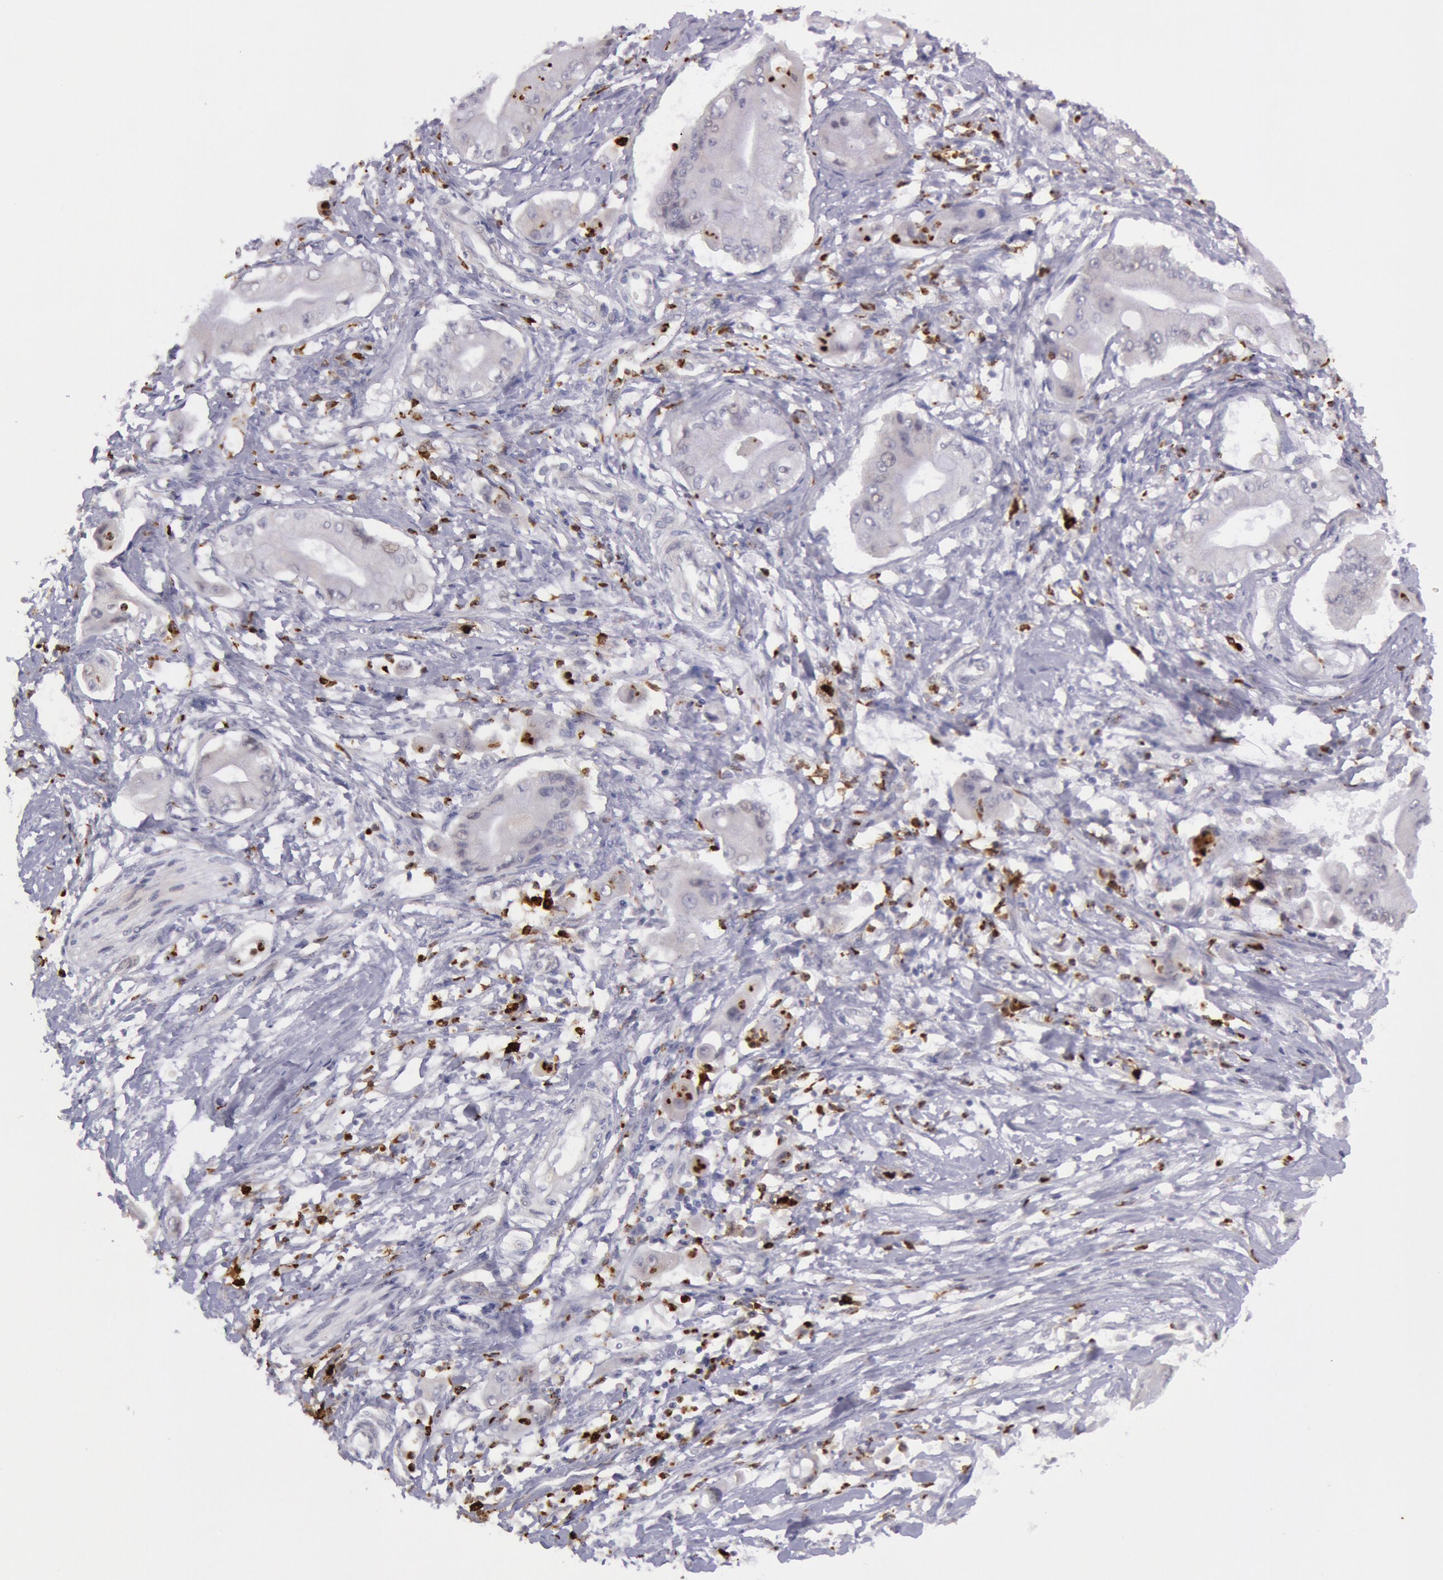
{"staining": {"intensity": "negative", "quantity": "none", "location": "none"}, "tissue": "pancreatic cancer", "cell_type": "Tumor cells", "image_type": "cancer", "snomed": [{"axis": "morphology", "description": "Adenocarcinoma, NOS"}, {"axis": "topography", "description": "Pancreas"}], "caption": "An immunohistochemistry (IHC) histopathology image of adenocarcinoma (pancreatic) is shown. There is no staining in tumor cells of adenocarcinoma (pancreatic).", "gene": "KDM6A", "patient": {"sex": "male", "age": 62}}